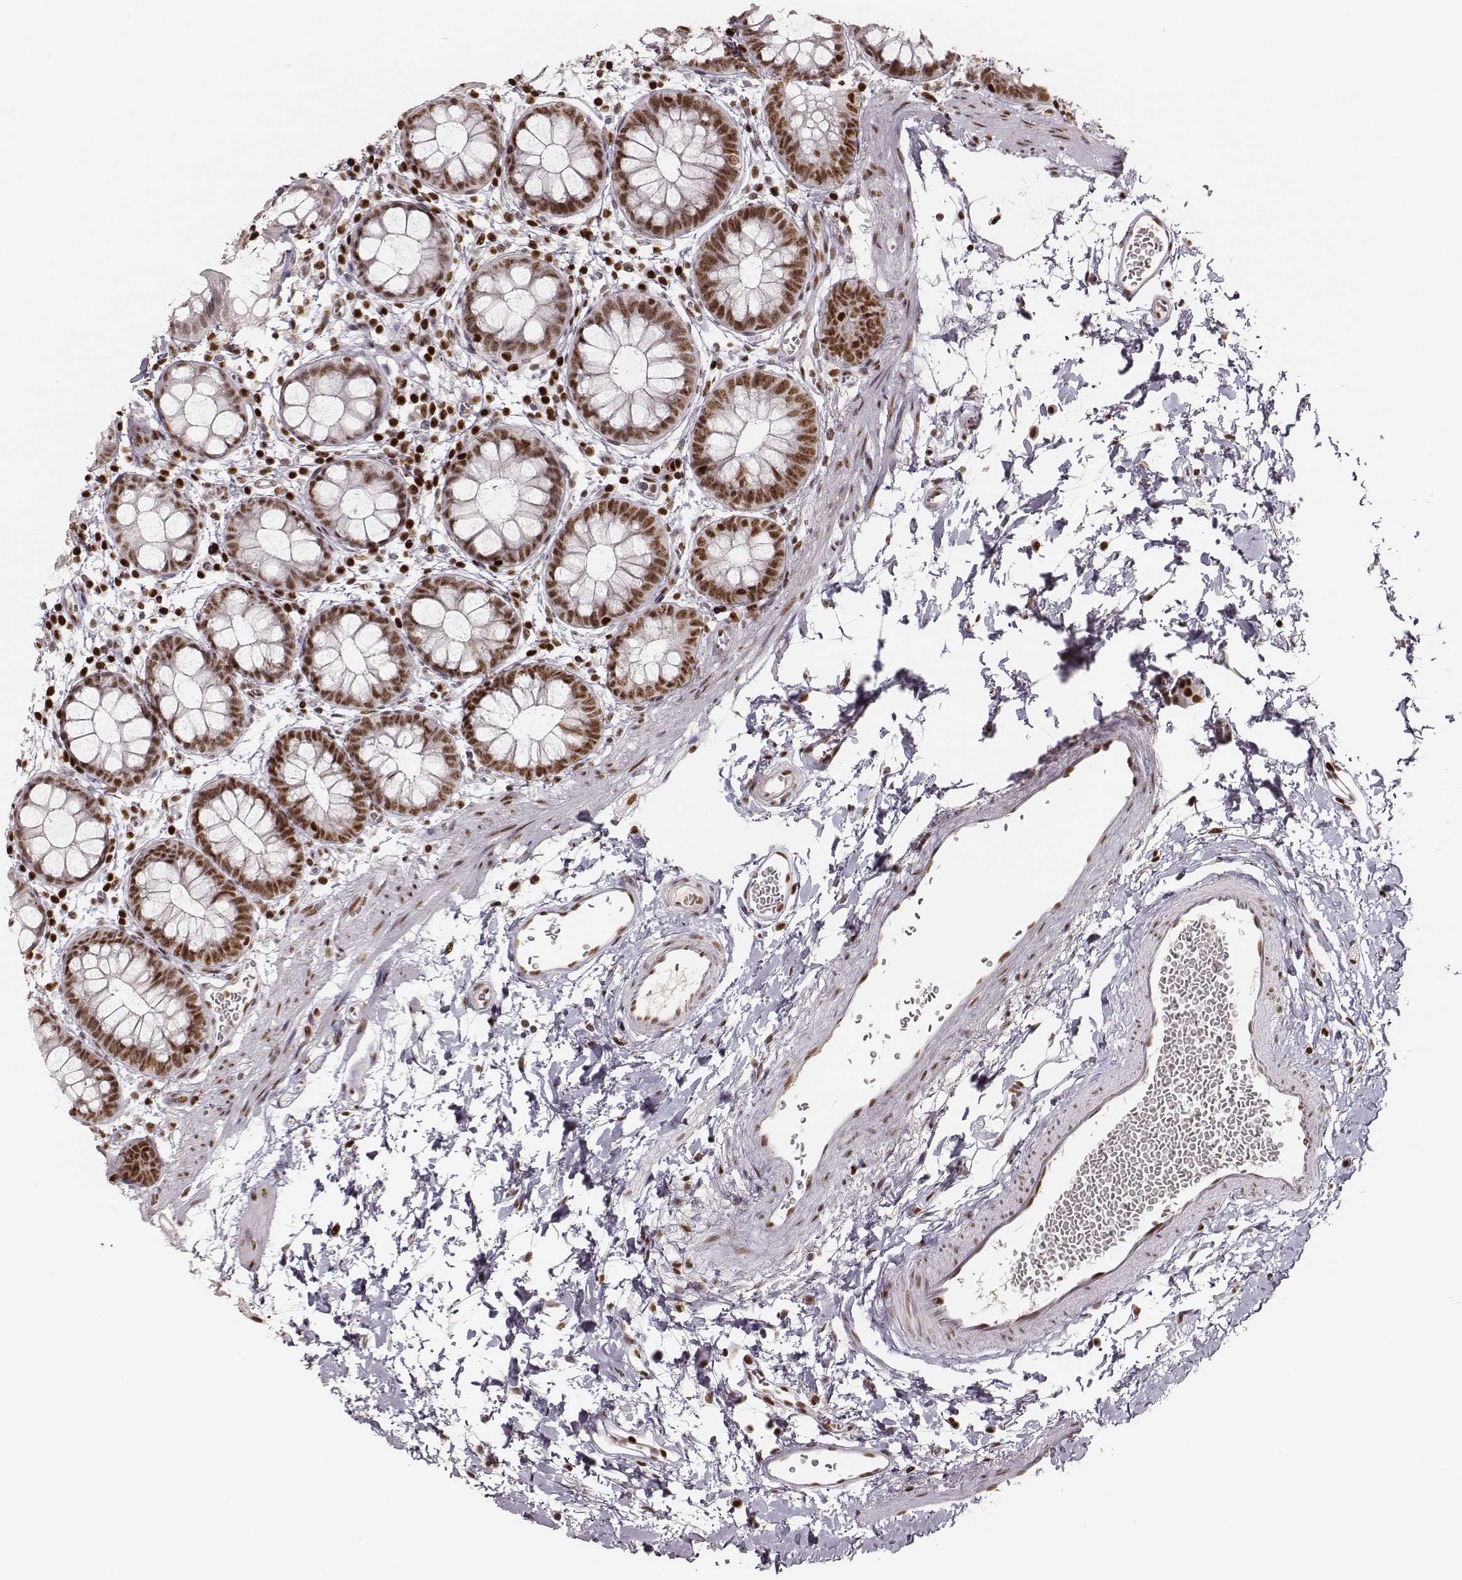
{"staining": {"intensity": "moderate", "quantity": ">75%", "location": "nuclear"}, "tissue": "rectum", "cell_type": "Glandular cells", "image_type": "normal", "snomed": [{"axis": "morphology", "description": "Normal tissue, NOS"}, {"axis": "topography", "description": "Rectum"}], "caption": "Immunohistochemical staining of normal human rectum reveals medium levels of moderate nuclear positivity in approximately >75% of glandular cells.", "gene": "PARP1", "patient": {"sex": "male", "age": 57}}